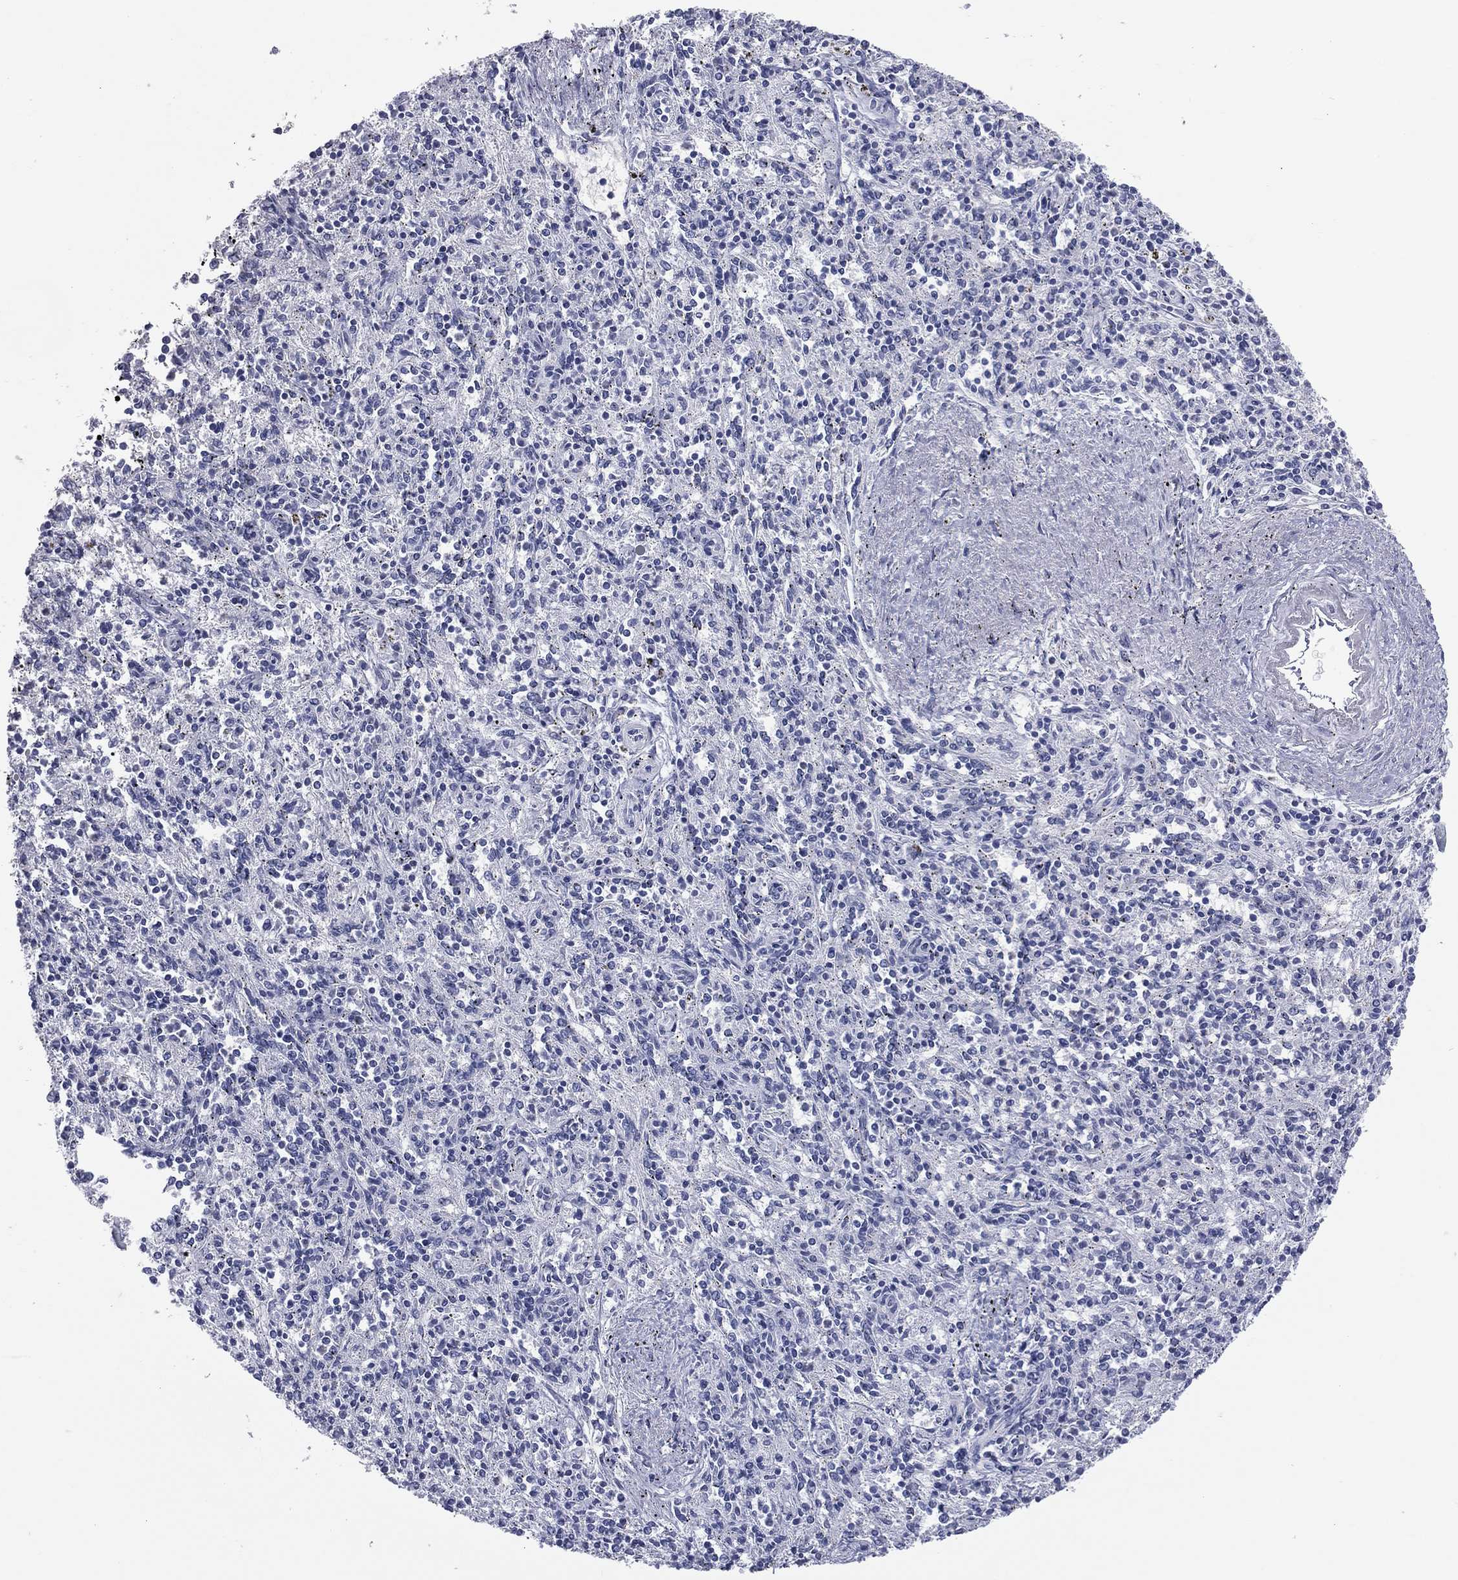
{"staining": {"intensity": "negative", "quantity": "none", "location": "none"}, "tissue": "spleen", "cell_type": "Cells in red pulp", "image_type": "normal", "snomed": [{"axis": "morphology", "description": "Normal tissue, NOS"}, {"axis": "topography", "description": "Spleen"}], "caption": "This is a micrograph of immunohistochemistry (IHC) staining of normal spleen, which shows no staining in cells in red pulp.", "gene": "MLN", "patient": {"sex": "male", "age": 69}}